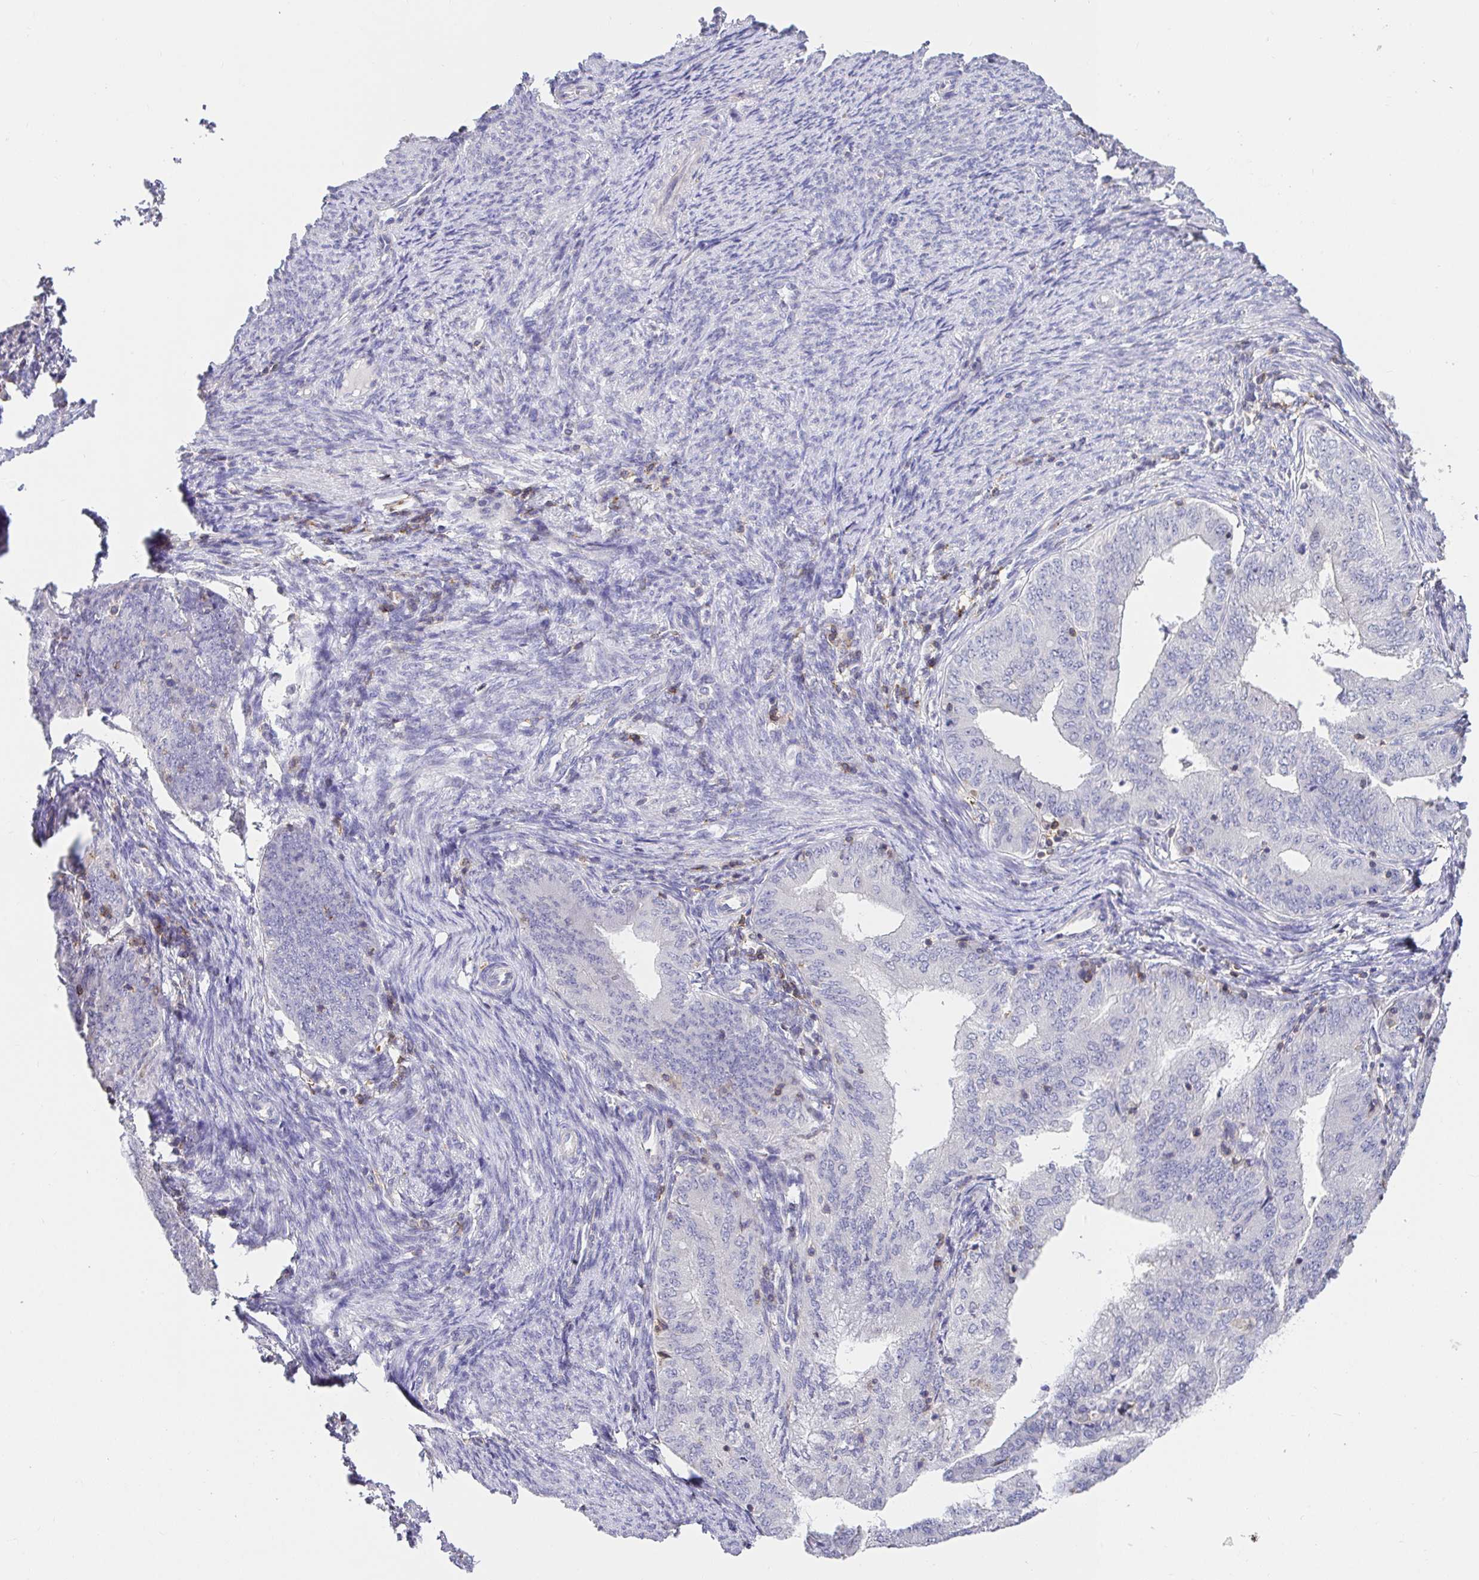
{"staining": {"intensity": "negative", "quantity": "none", "location": "none"}, "tissue": "endometrial cancer", "cell_type": "Tumor cells", "image_type": "cancer", "snomed": [{"axis": "morphology", "description": "Adenocarcinoma, NOS"}, {"axis": "topography", "description": "Endometrium"}], "caption": "Endometrial cancer was stained to show a protein in brown. There is no significant positivity in tumor cells.", "gene": "SKAP1", "patient": {"sex": "female", "age": 57}}